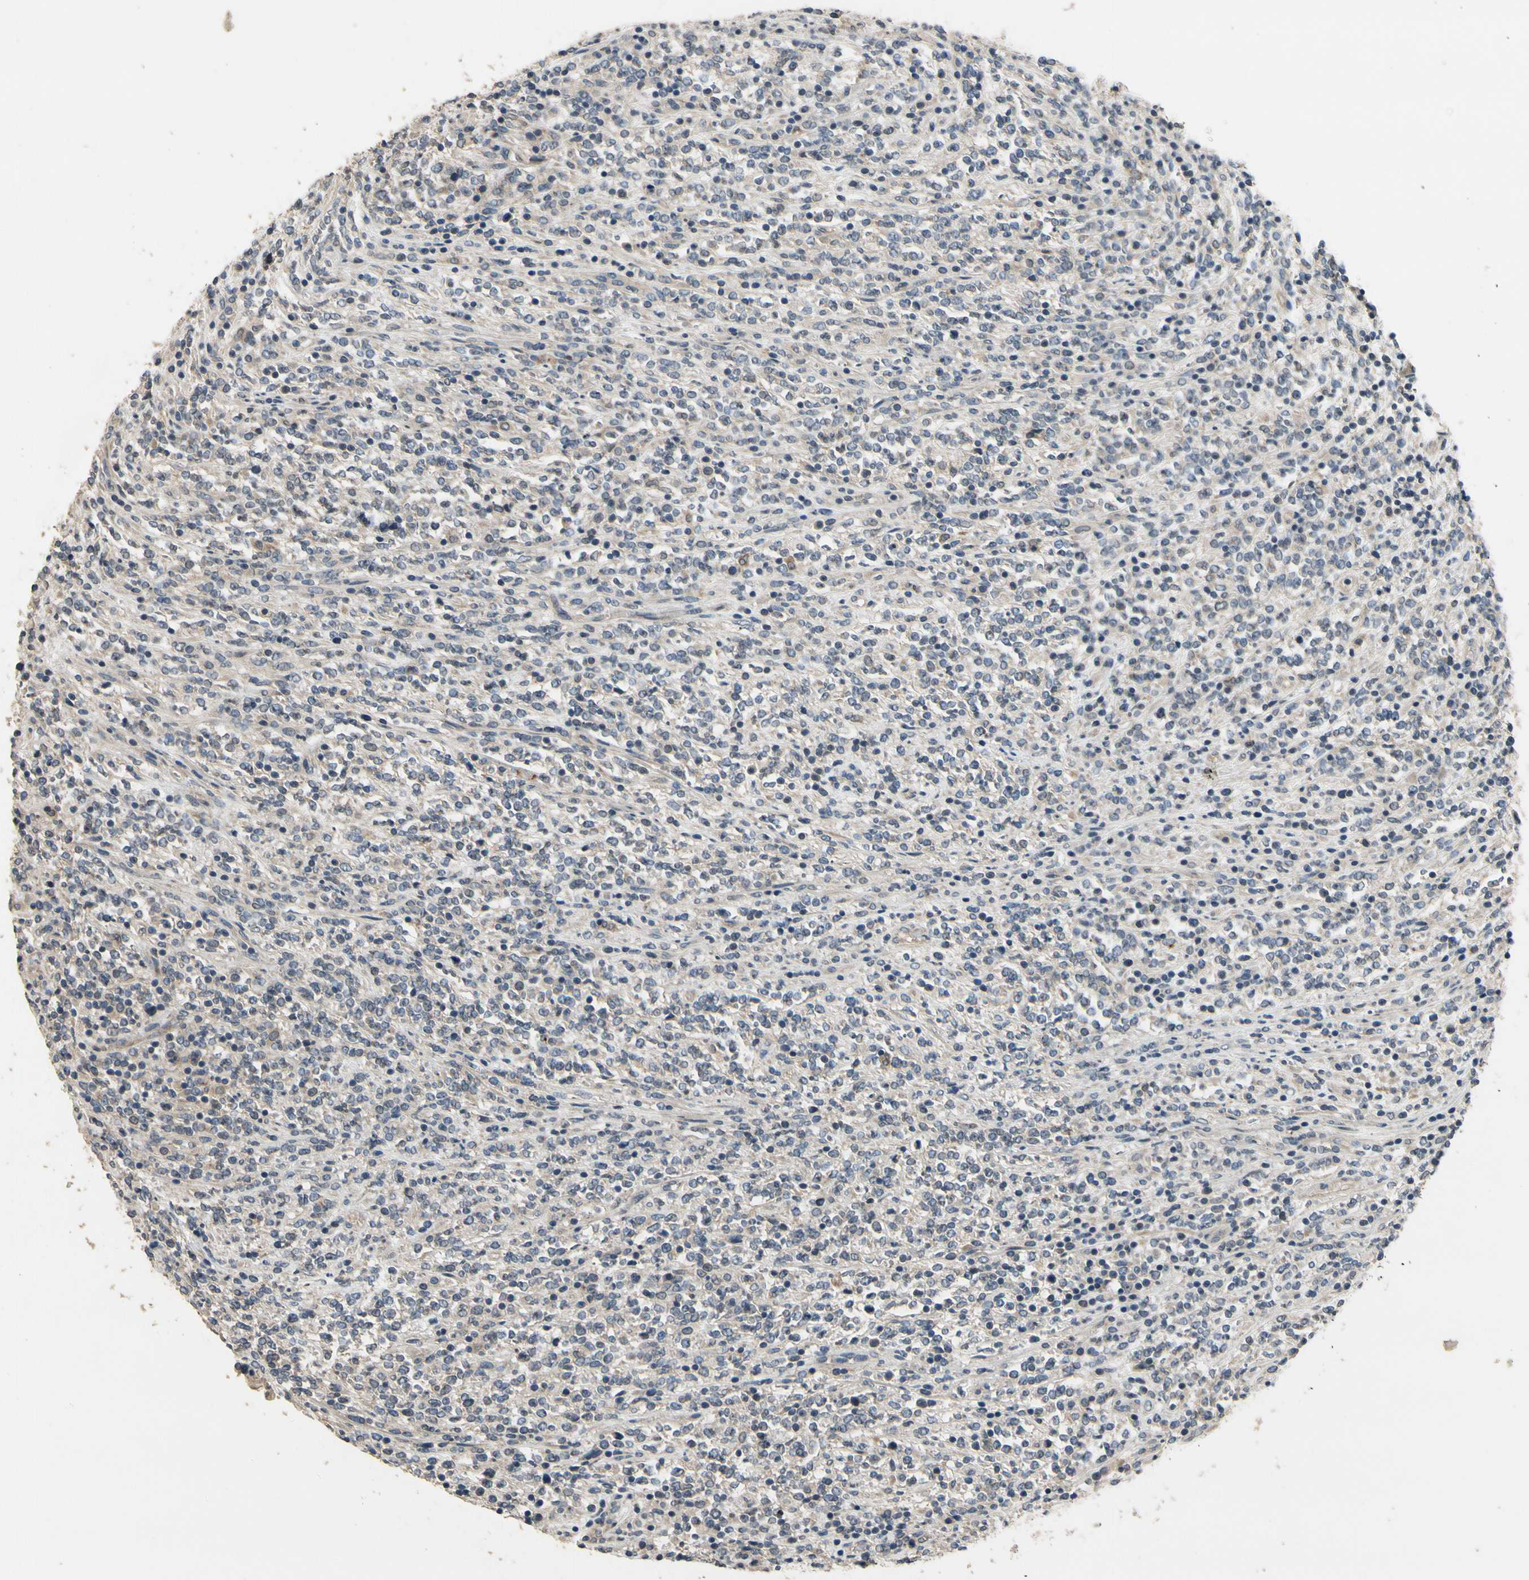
{"staining": {"intensity": "negative", "quantity": "none", "location": "none"}, "tissue": "lymphoma", "cell_type": "Tumor cells", "image_type": "cancer", "snomed": [{"axis": "morphology", "description": "Malignant lymphoma, non-Hodgkin's type, High grade"}, {"axis": "topography", "description": "Soft tissue"}], "caption": "Immunohistochemistry (IHC) histopathology image of human lymphoma stained for a protein (brown), which exhibits no expression in tumor cells. Brightfield microscopy of immunohistochemistry stained with DAB (3,3'-diaminobenzidine) (brown) and hematoxylin (blue), captured at high magnification.", "gene": "ALKBH3", "patient": {"sex": "male", "age": 18}}